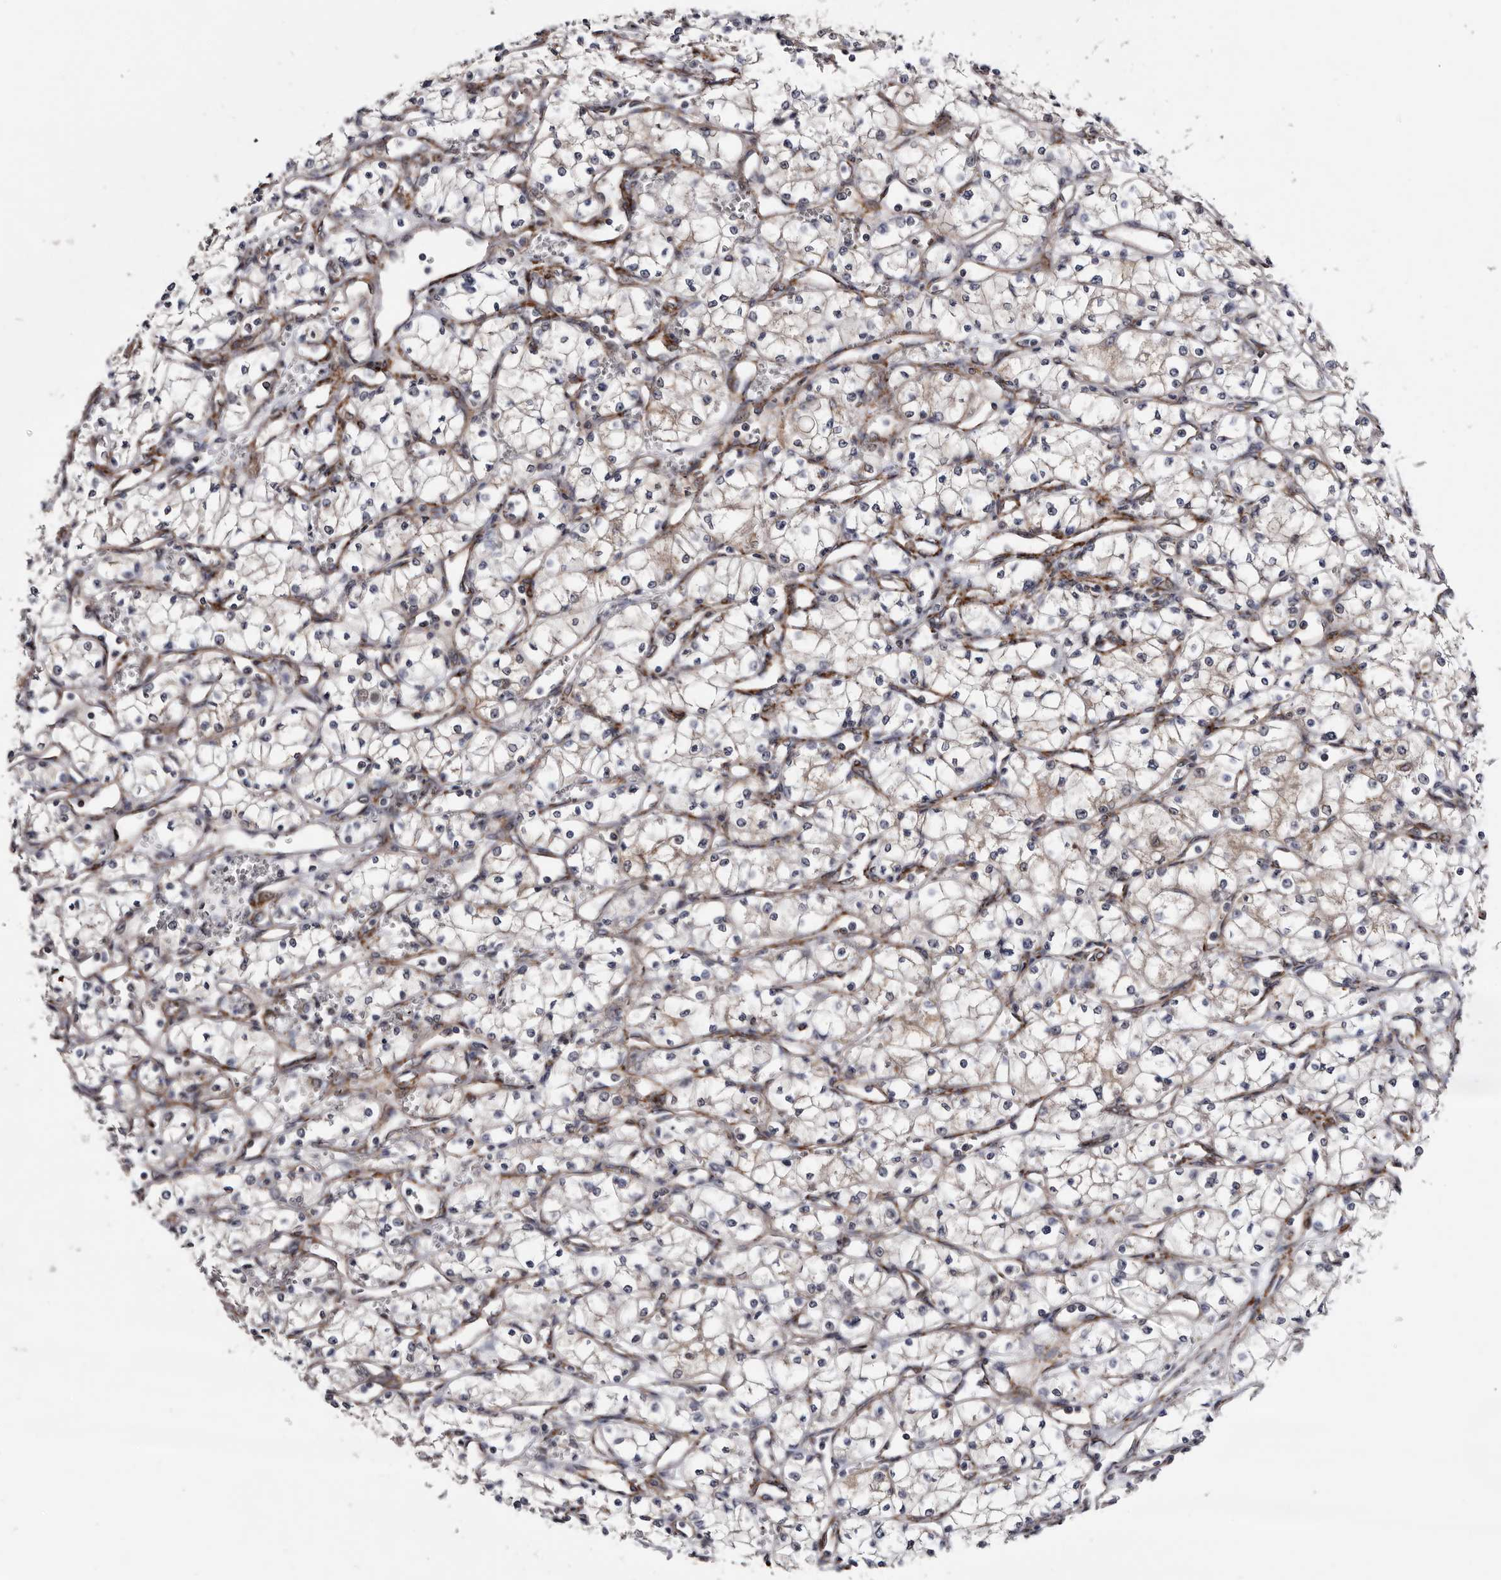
{"staining": {"intensity": "negative", "quantity": "none", "location": "none"}, "tissue": "renal cancer", "cell_type": "Tumor cells", "image_type": "cancer", "snomed": [{"axis": "morphology", "description": "Adenocarcinoma, NOS"}, {"axis": "topography", "description": "Kidney"}], "caption": "Tumor cells are negative for brown protein staining in renal cancer (adenocarcinoma). (DAB immunohistochemistry, high magnification).", "gene": "ARMCX2", "patient": {"sex": "male", "age": 59}}